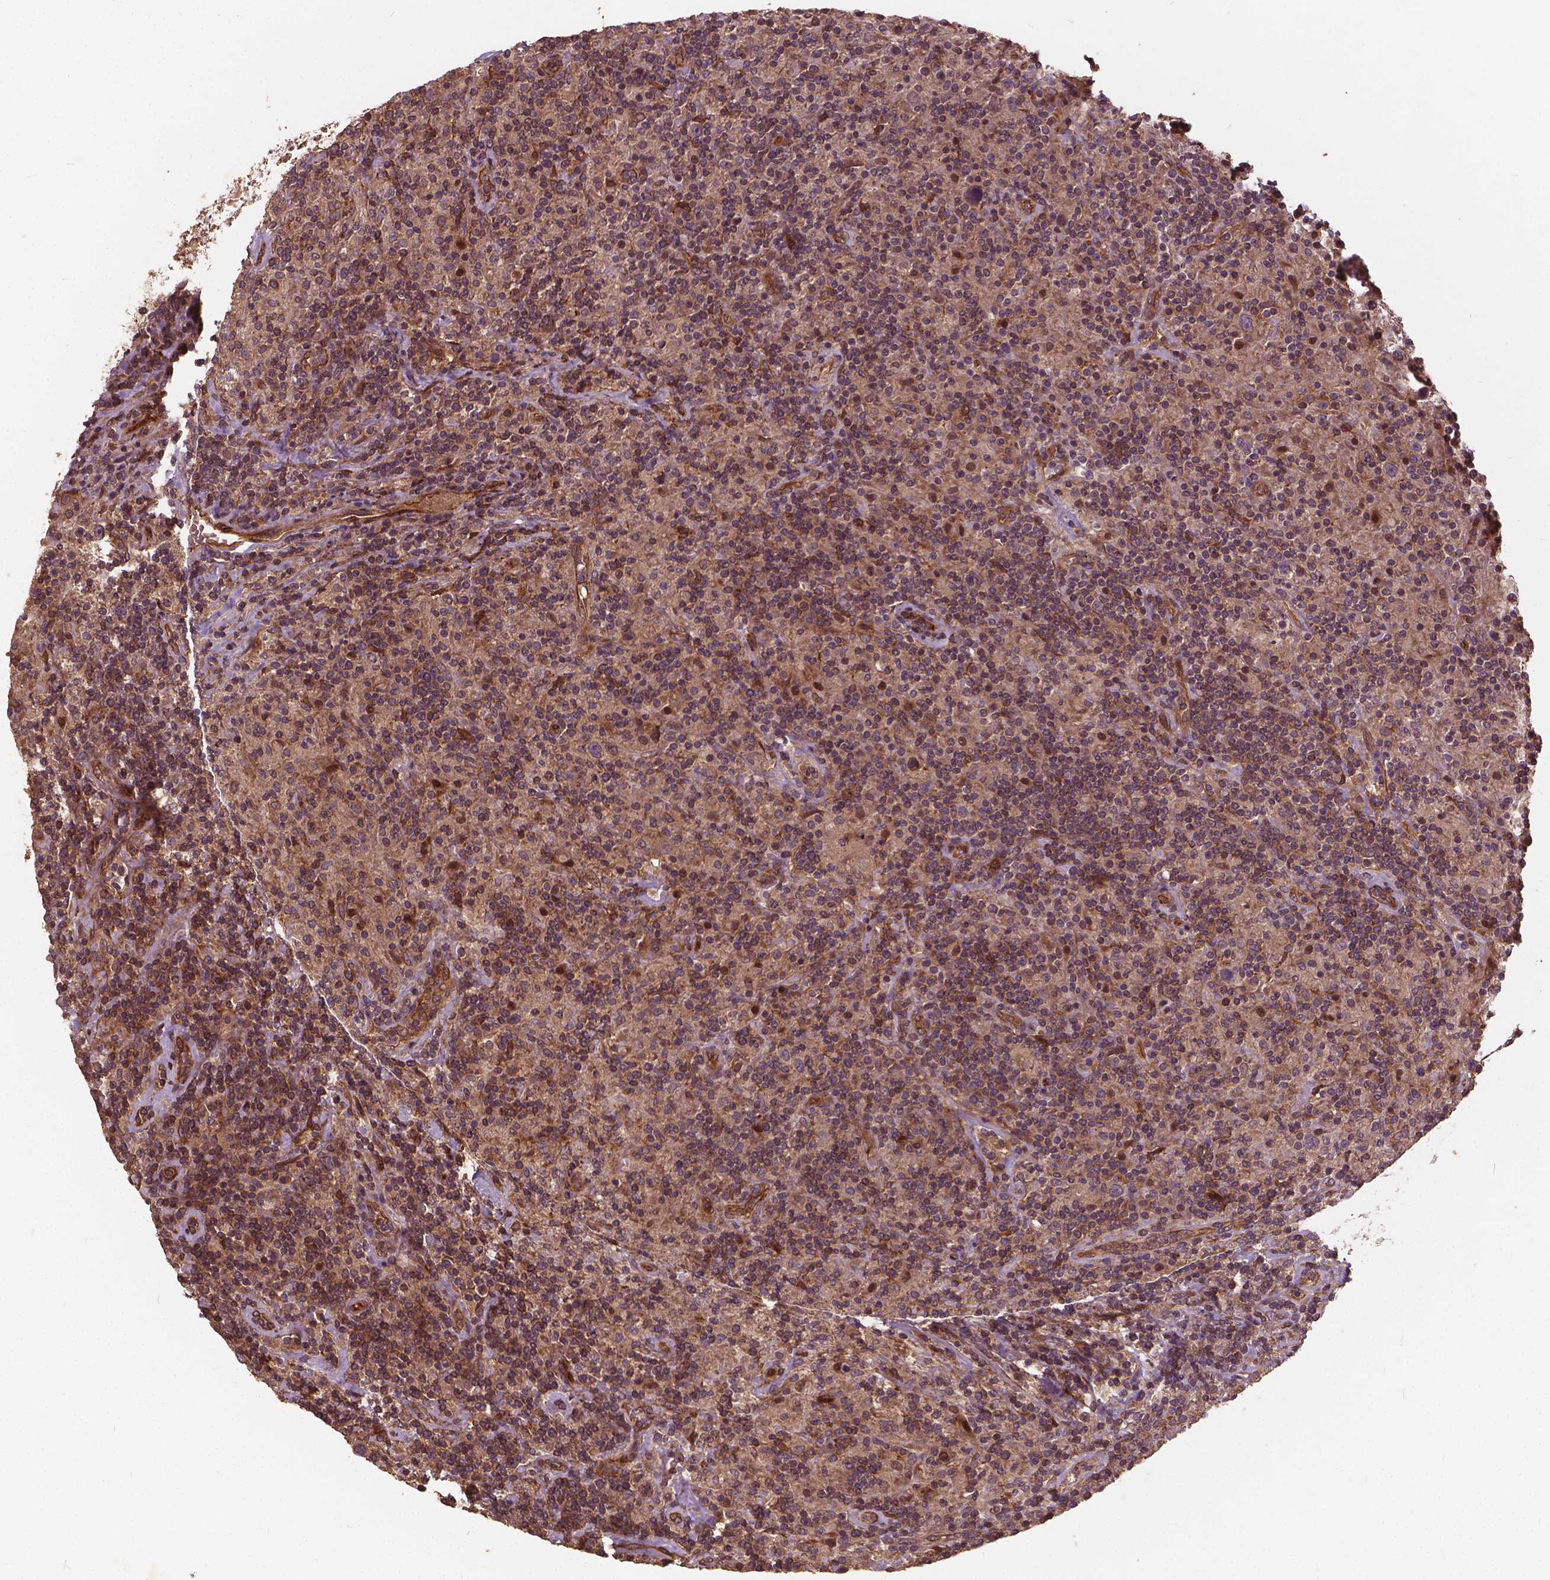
{"staining": {"intensity": "weak", "quantity": ">75%", "location": "cytoplasmic/membranous"}, "tissue": "lymphoma", "cell_type": "Tumor cells", "image_type": "cancer", "snomed": [{"axis": "morphology", "description": "Hodgkin's disease, NOS"}, {"axis": "topography", "description": "Lymph node"}], "caption": "This image reveals lymphoma stained with immunohistochemistry to label a protein in brown. The cytoplasmic/membranous of tumor cells show weak positivity for the protein. Nuclei are counter-stained blue.", "gene": "UBXN2A", "patient": {"sex": "male", "age": 70}}